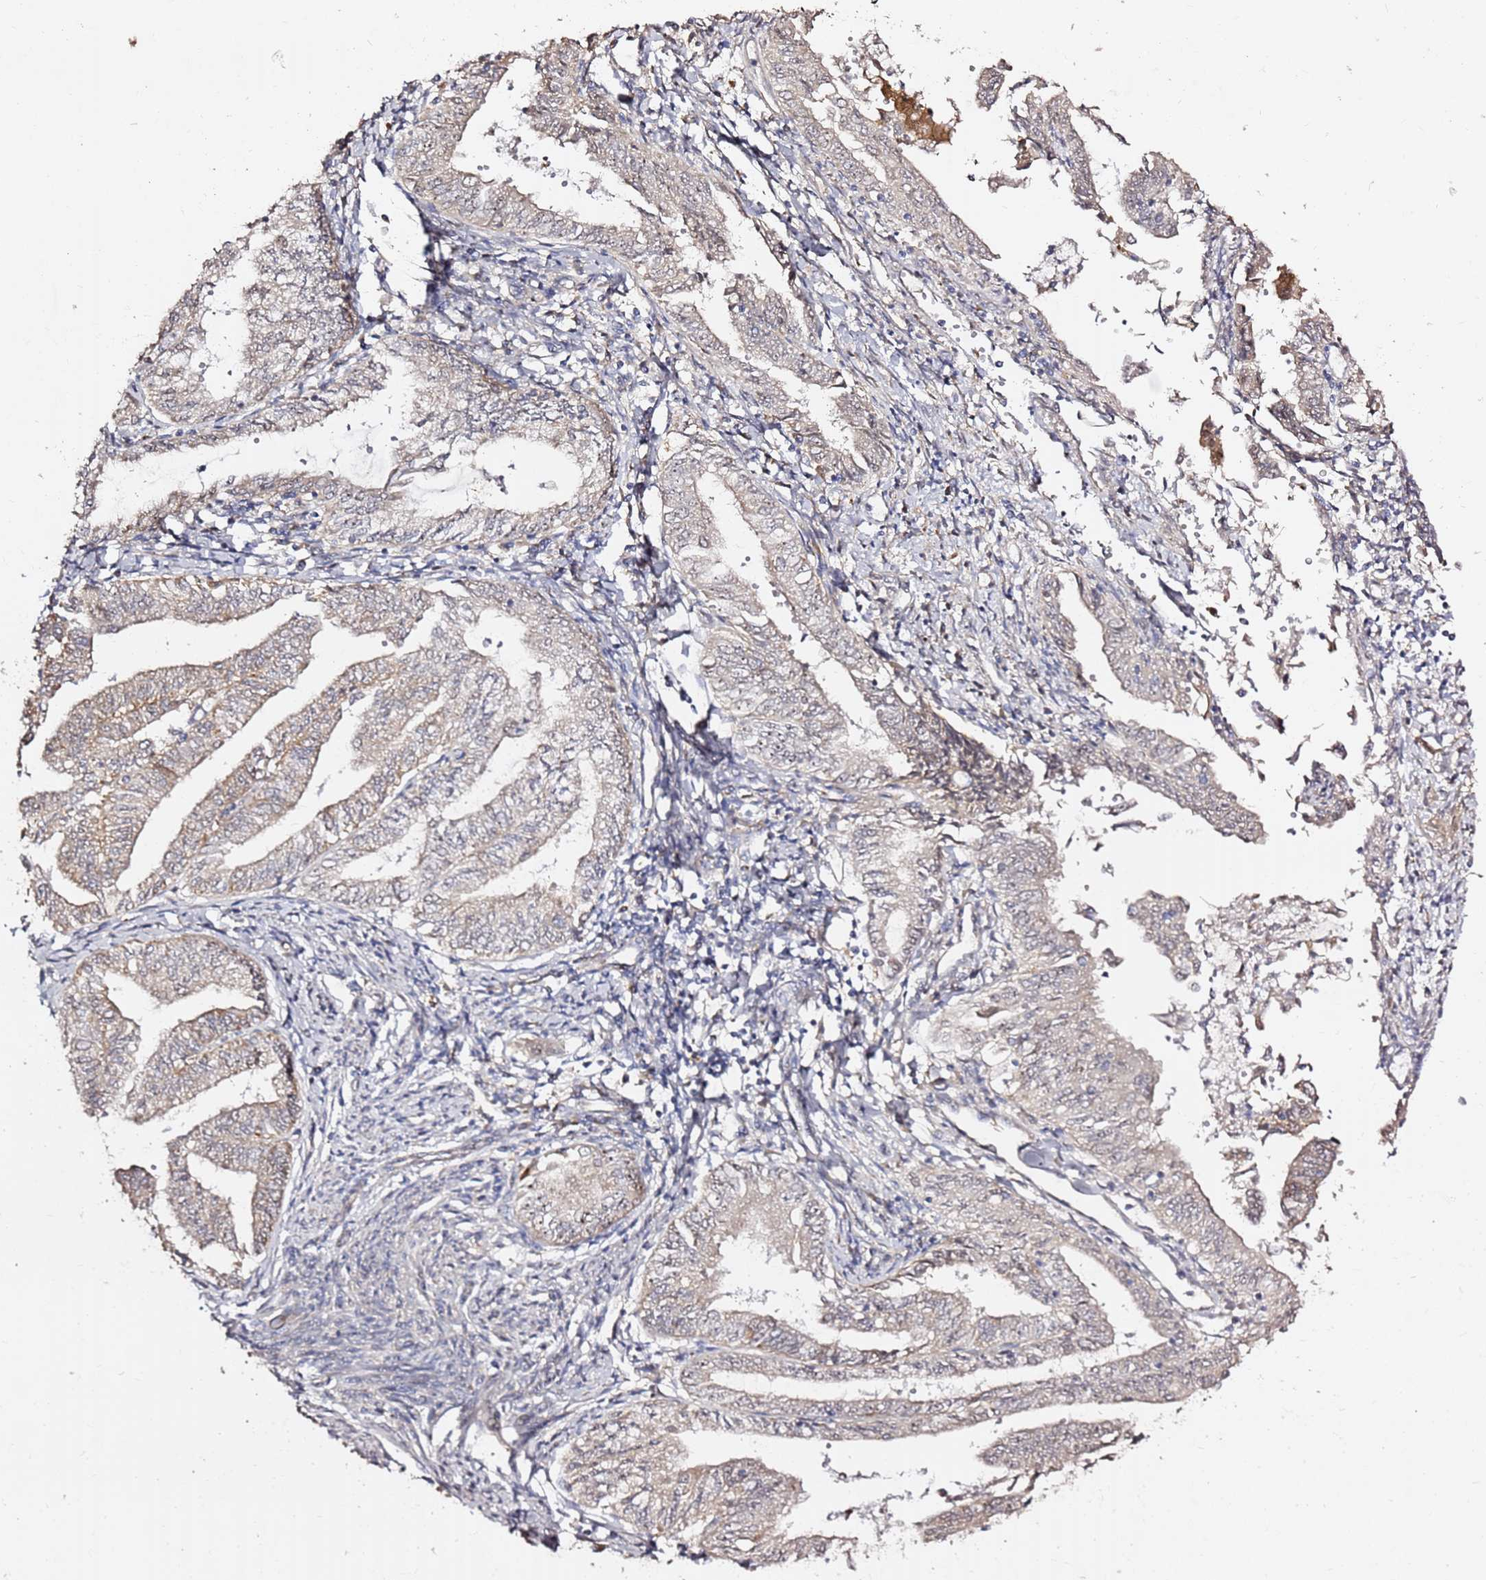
{"staining": {"intensity": "moderate", "quantity": "<25%", "location": "cytoplasmic/membranous"}, "tissue": "endometrial cancer", "cell_type": "Tumor cells", "image_type": "cancer", "snomed": [{"axis": "morphology", "description": "Adenocarcinoma, NOS"}, {"axis": "topography", "description": "Endometrium"}], "caption": "An immunohistochemistry (IHC) image of neoplastic tissue is shown. Protein staining in brown highlights moderate cytoplasmic/membranous positivity in endometrial cancer within tumor cells.", "gene": "KIF25", "patient": {"sex": "female", "age": 66}}